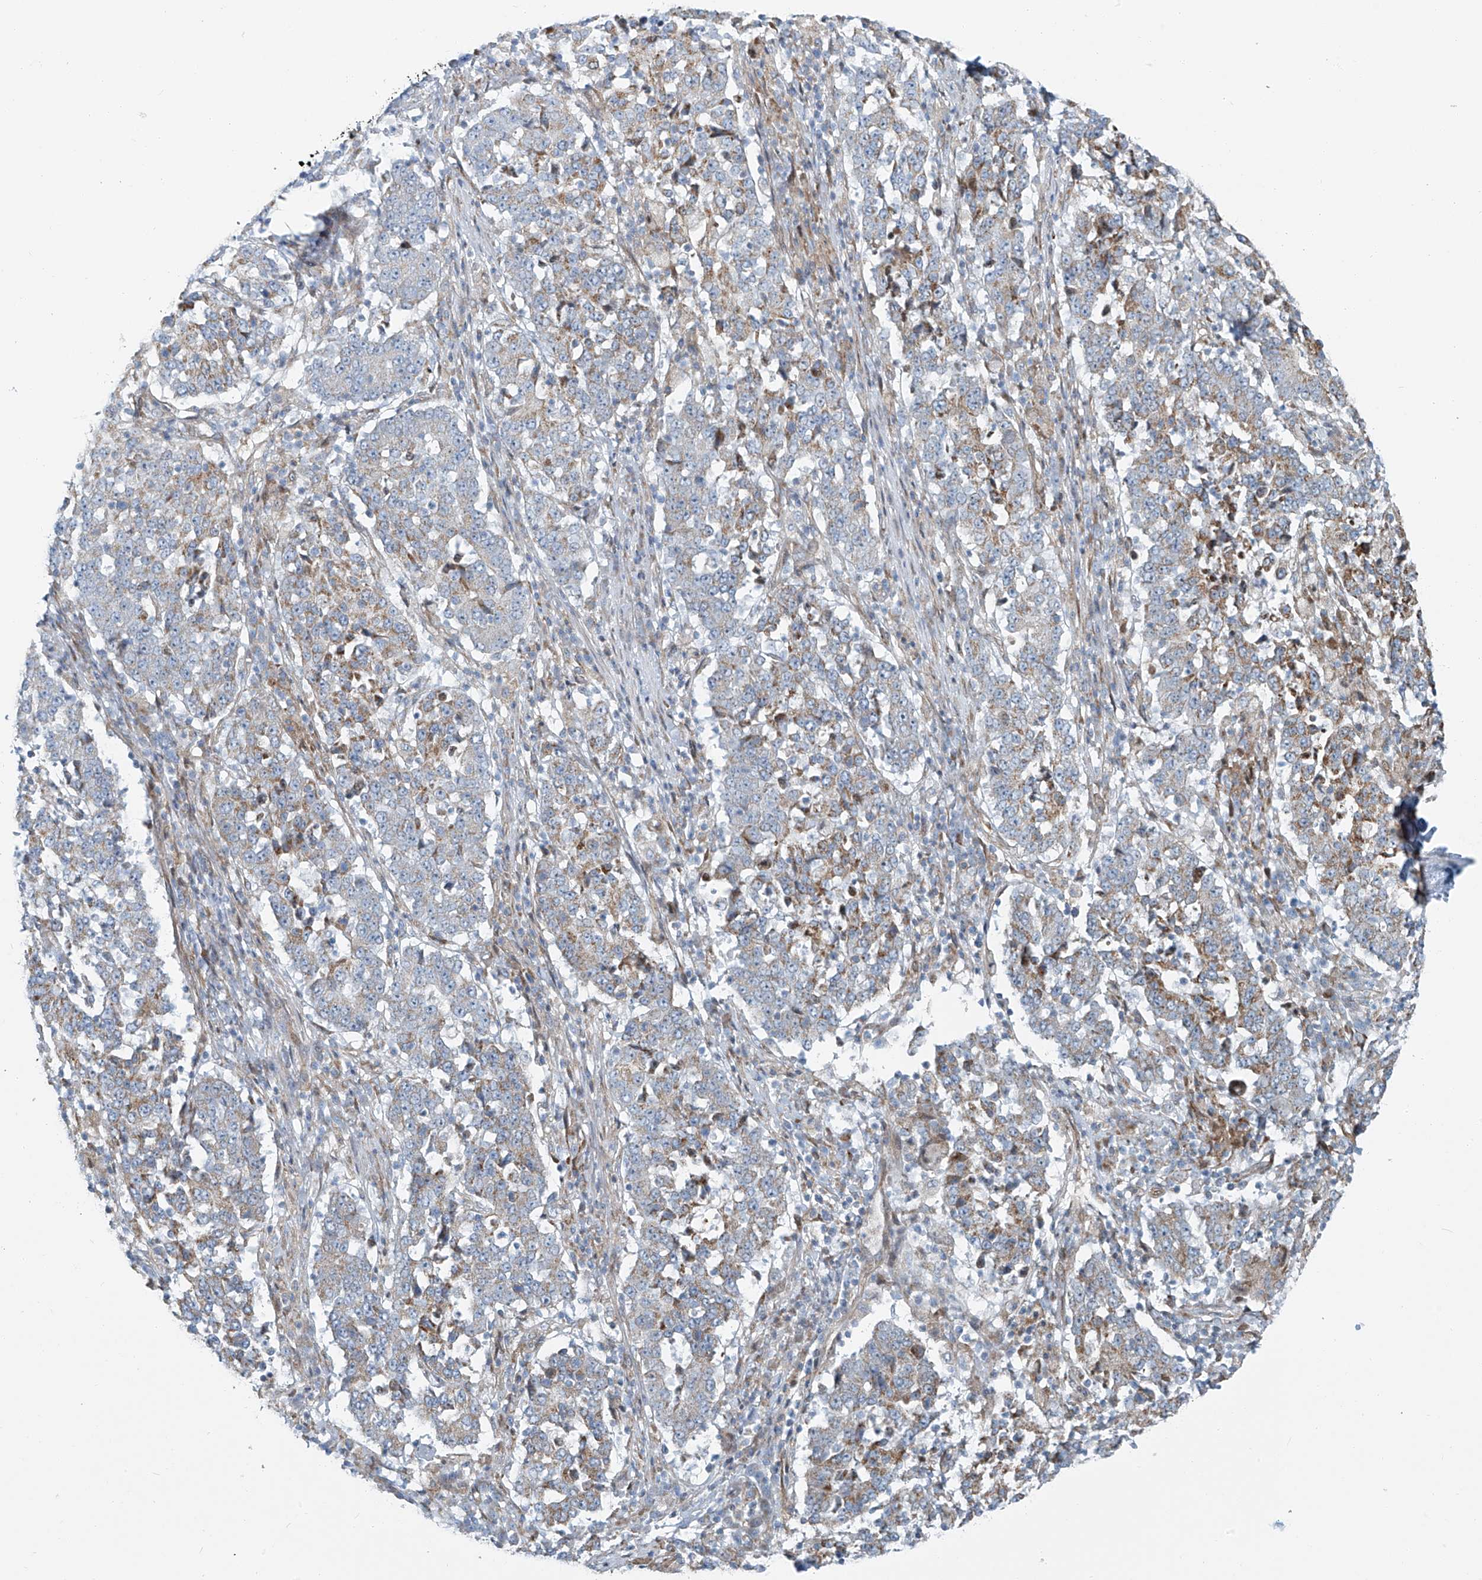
{"staining": {"intensity": "moderate", "quantity": "<25%", "location": "cytoplasmic/membranous"}, "tissue": "stomach cancer", "cell_type": "Tumor cells", "image_type": "cancer", "snomed": [{"axis": "morphology", "description": "Adenocarcinoma, NOS"}, {"axis": "topography", "description": "Stomach"}], "caption": "IHC (DAB) staining of human adenocarcinoma (stomach) demonstrates moderate cytoplasmic/membranous protein staining in approximately <25% of tumor cells. (Stains: DAB (3,3'-diaminobenzidine) in brown, nuclei in blue, Microscopy: brightfield microscopy at high magnification).", "gene": "HIC2", "patient": {"sex": "male", "age": 59}}